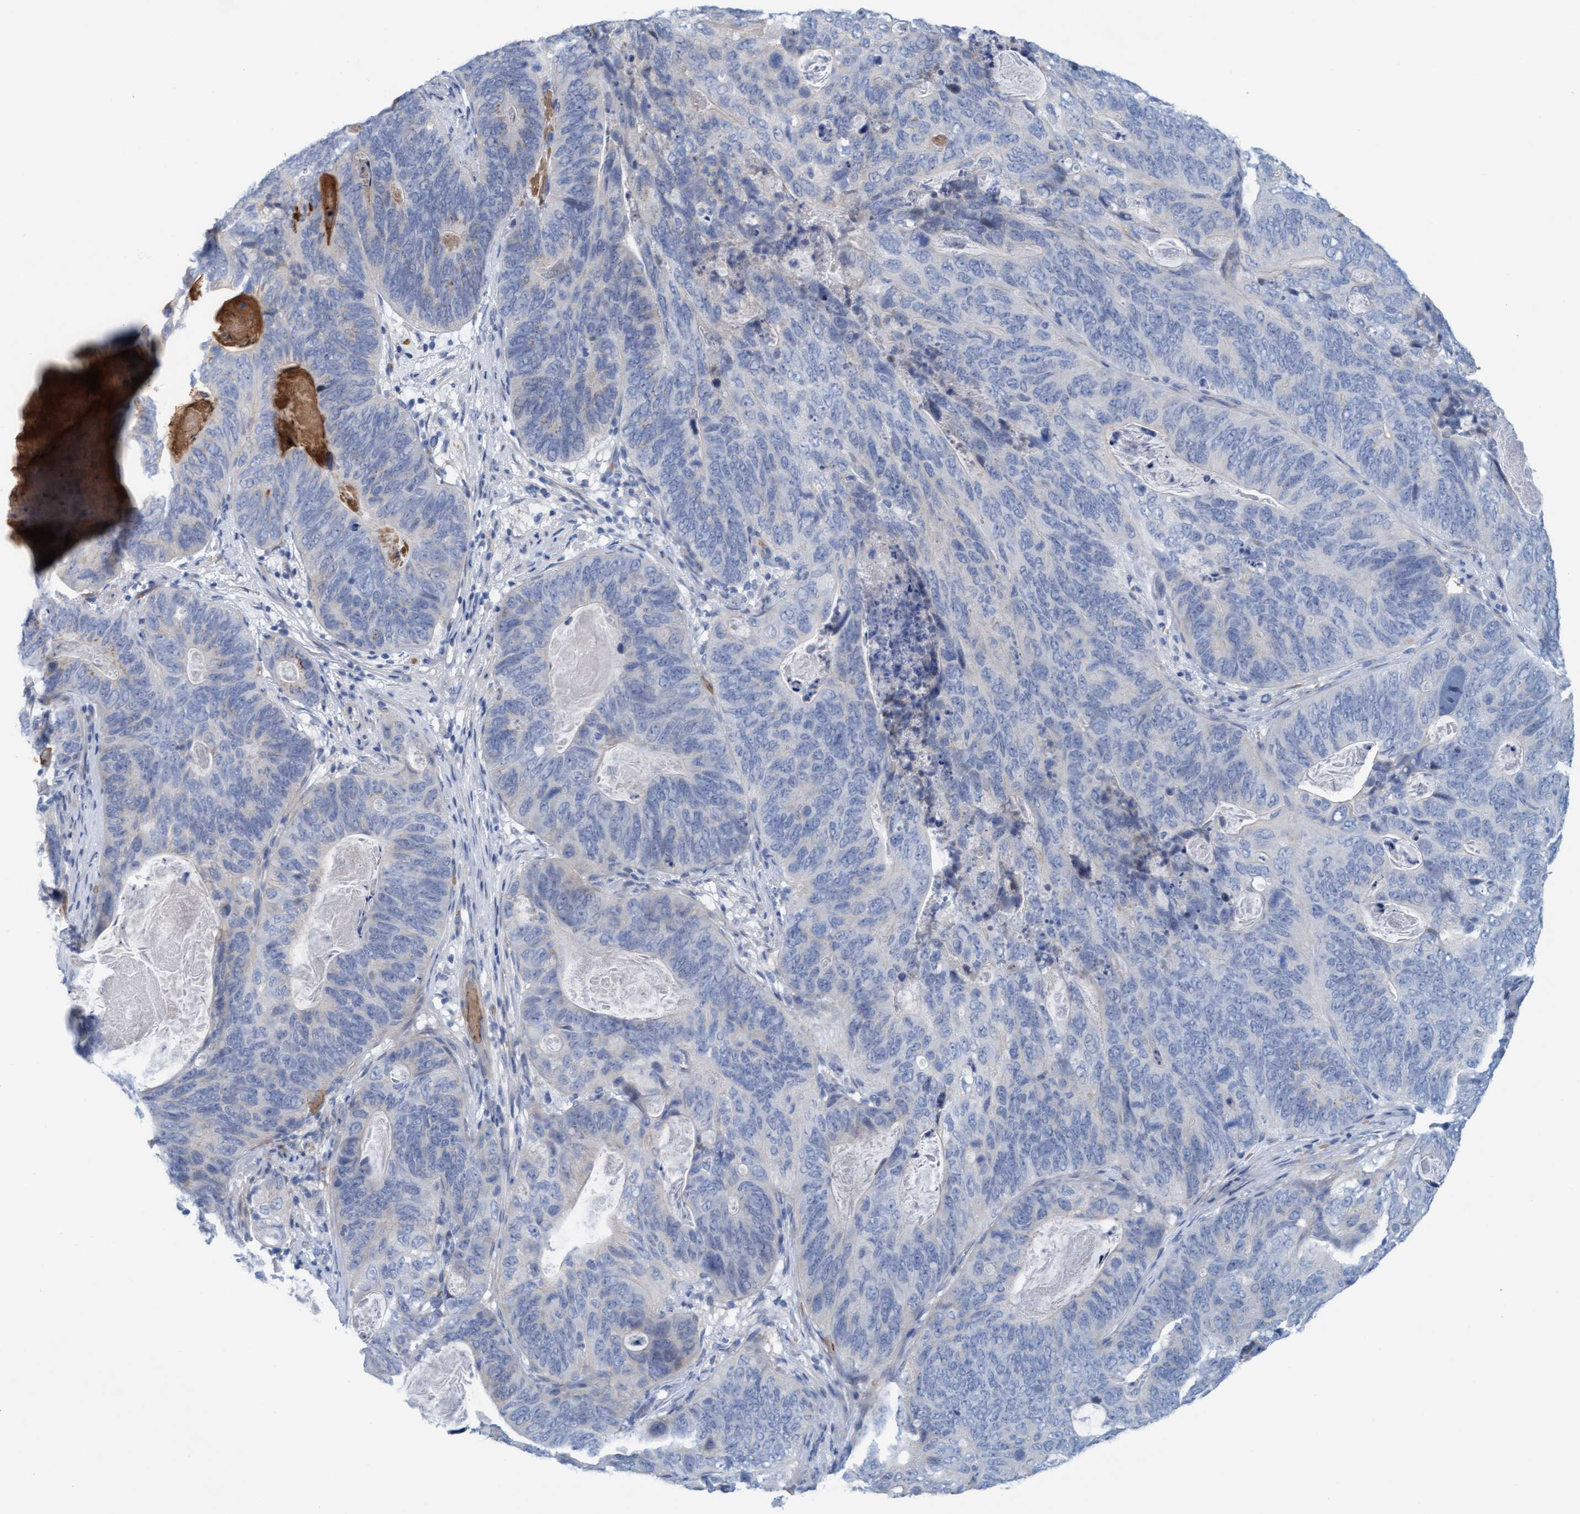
{"staining": {"intensity": "negative", "quantity": "none", "location": "none"}, "tissue": "stomach cancer", "cell_type": "Tumor cells", "image_type": "cancer", "snomed": [{"axis": "morphology", "description": "Normal tissue, NOS"}, {"axis": "morphology", "description": "Adenocarcinoma, NOS"}, {"axis": "topography", "description": "Stomach"}], "caption": "This photomicrograph is of stomach cancer stained with immunohistochemistry (IHC) to label a protein in brown with the nuclei are counter-stained blue. There is no staining in tumor cells. (Brightfield microscopy of DAB (3,3'-diaminobenzidine) immunohistochemistry (IHC) at high magnification).", "gene": "P2RX5", "patient": {"sex": "female", "age": 89}}